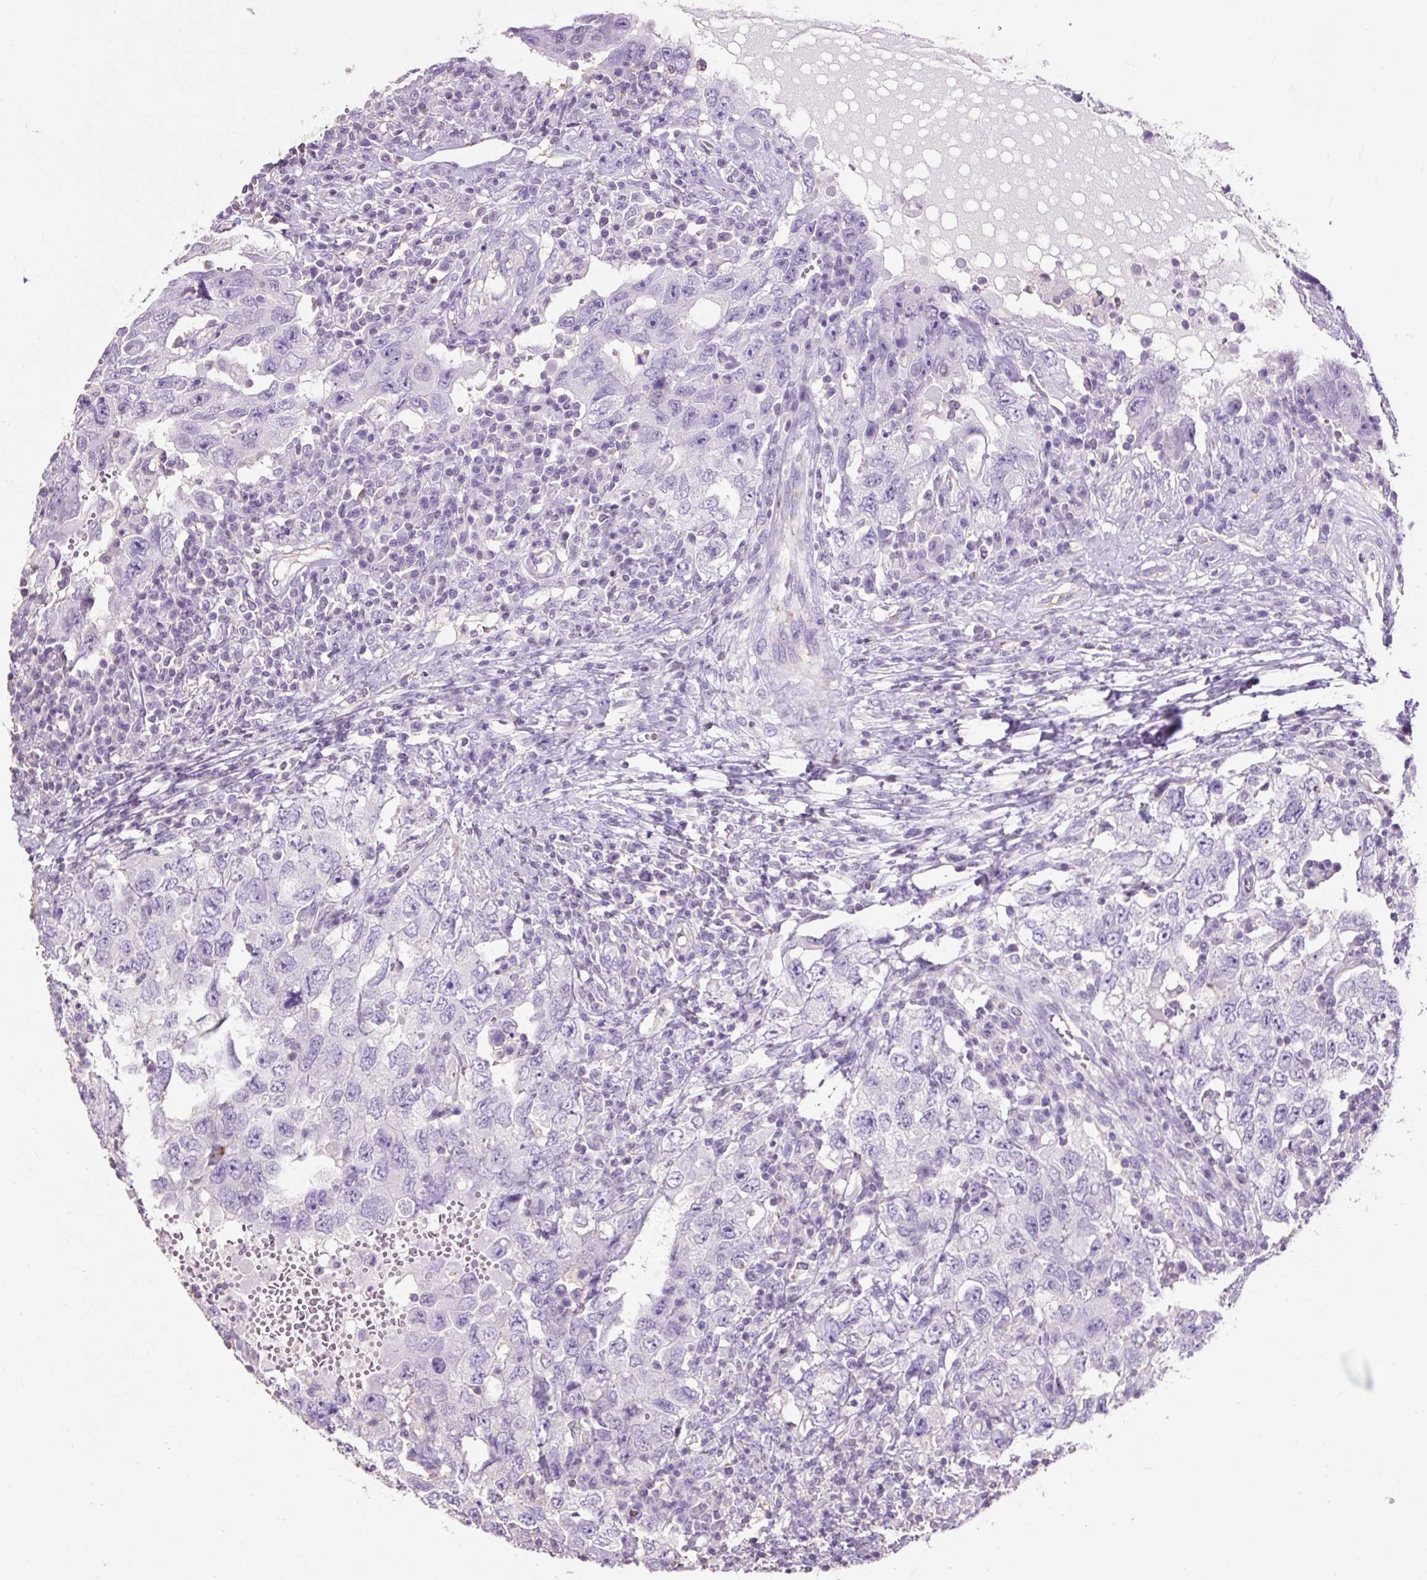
{"staining": {"intensity": "negative", "quantity": "none", "location": "none"}, "tissue": "testis cancer", "cell_type": "Tumor cells", "image_type": "cancer", "snomed": [{"axis": "morphology", "description": "Carcinoma, Embryonal, NOS"}, {"axis": "topography", "description": "Testis"}], "caption": "Tumor cells are negative for protein expression in human testis cancer (embryonal carcinoma).", "gene": "OR10A7", "patient": {"sex": "male", "age": 26}}